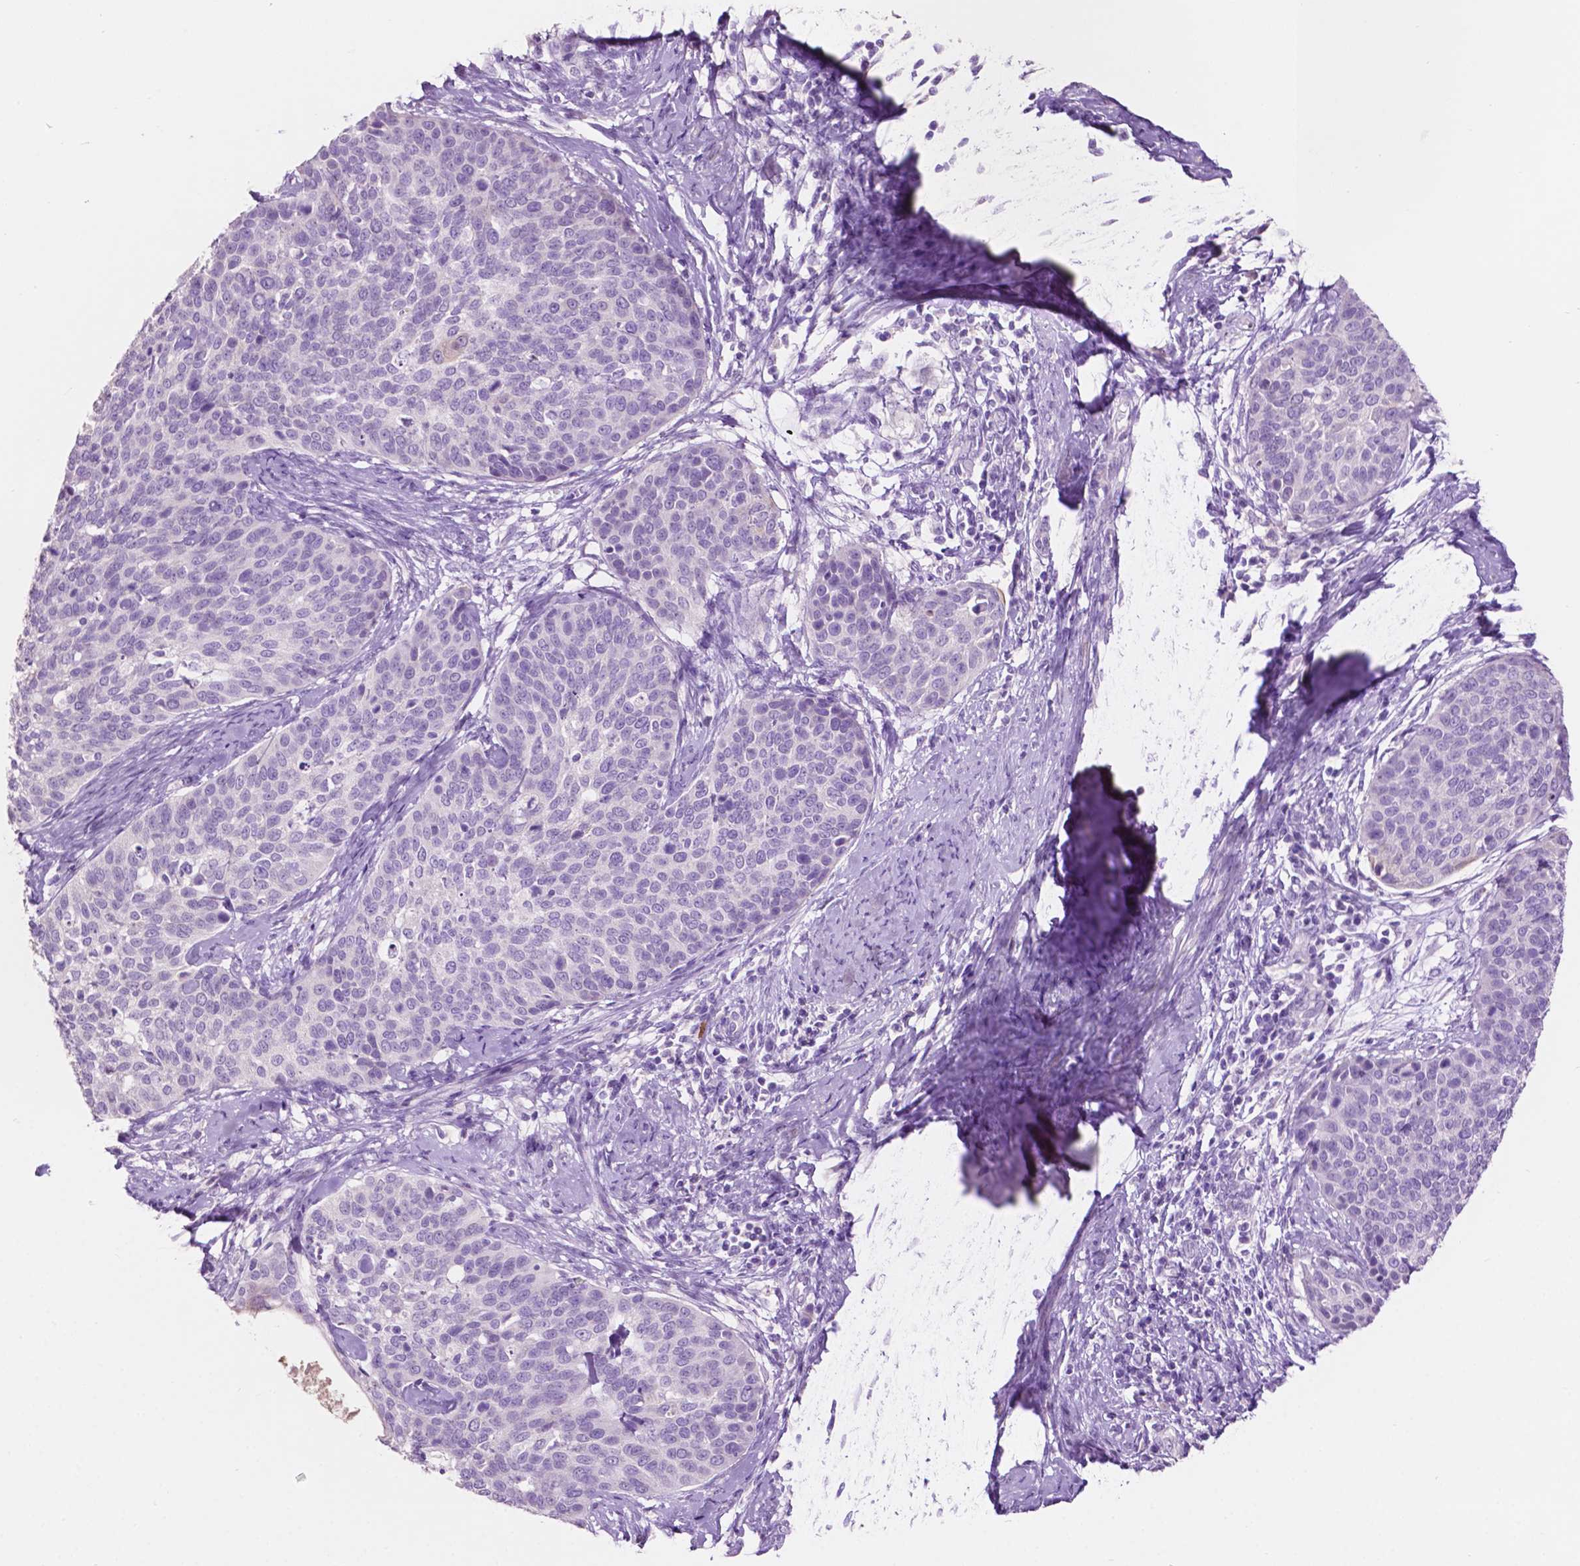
{"staining": {"intensity": "negative", "quantity": "none", "location": "none"}, "tissue": "cervical cancer", "cell_type": "Tumor cells", "image_type": "cancer", "snomed": [{"axis": "morphology", "description": "Squamous cell carcinoma, NOS"}, {"axis": "topography", "description": "Cervix"}], "caption": "Immunohistochemical staining of squamous cell carcinoma (cervical) displays no significant expression in tumor cells.", "gene": "CLDN17", "patient": {"sex": "female", "age": 69}}